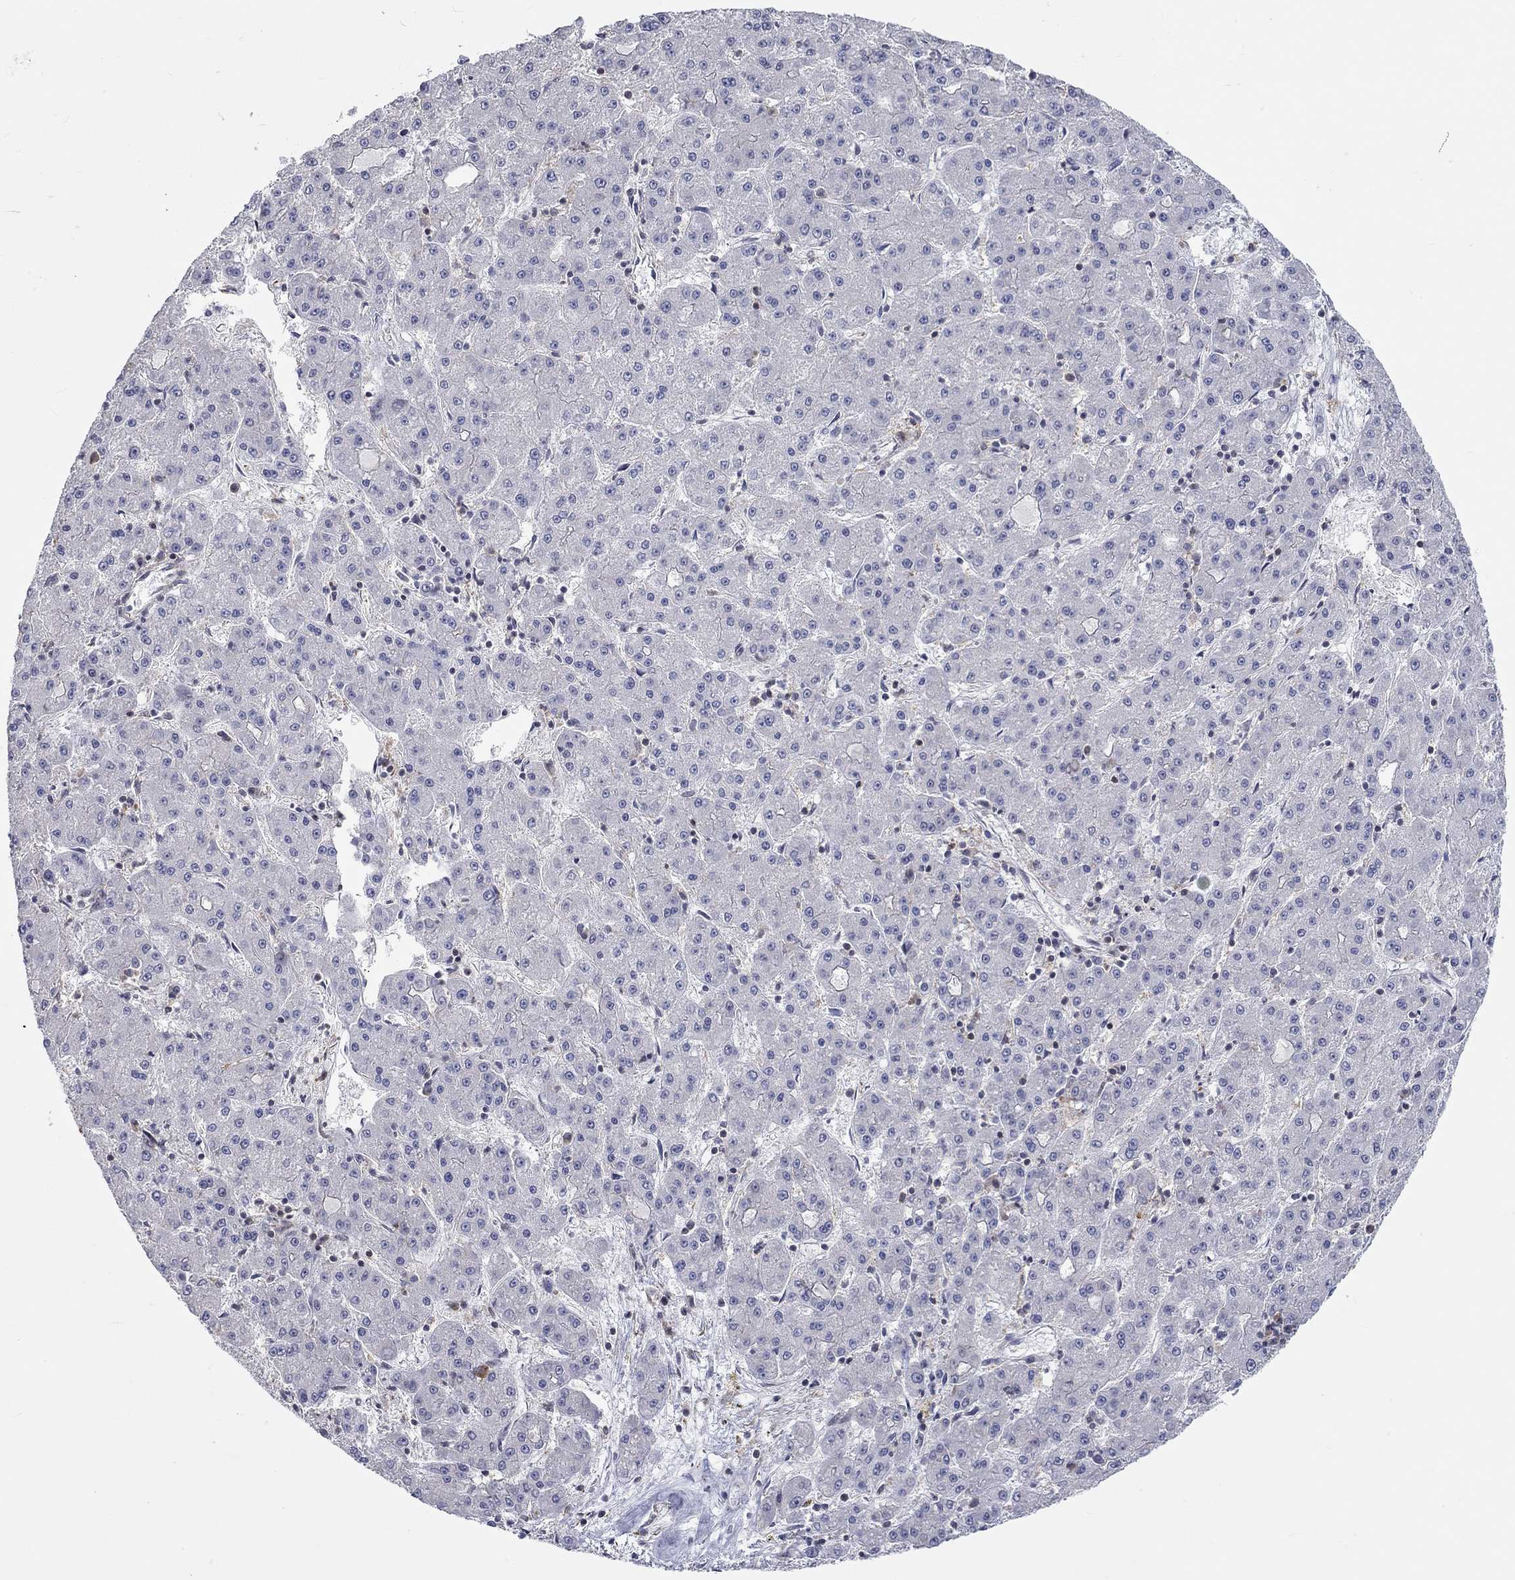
{"staining": {"intensity": "negative", "quantity": "none", "location": "none"}, "tissue": "liver cancer", "cell_type": "Tumor cells", "image_type": "cancer", "snomed": [{"axis": "morphology", "description": "Carcinoma, Hepatocellular, NOS"}, {"axis": "topography", "description": "Liver"}], "caption": "There is no significant expression in tumor cells of liver cancer.", "gene": "PCDHGA10", "patient": {"sex": "male", "age": 73}}